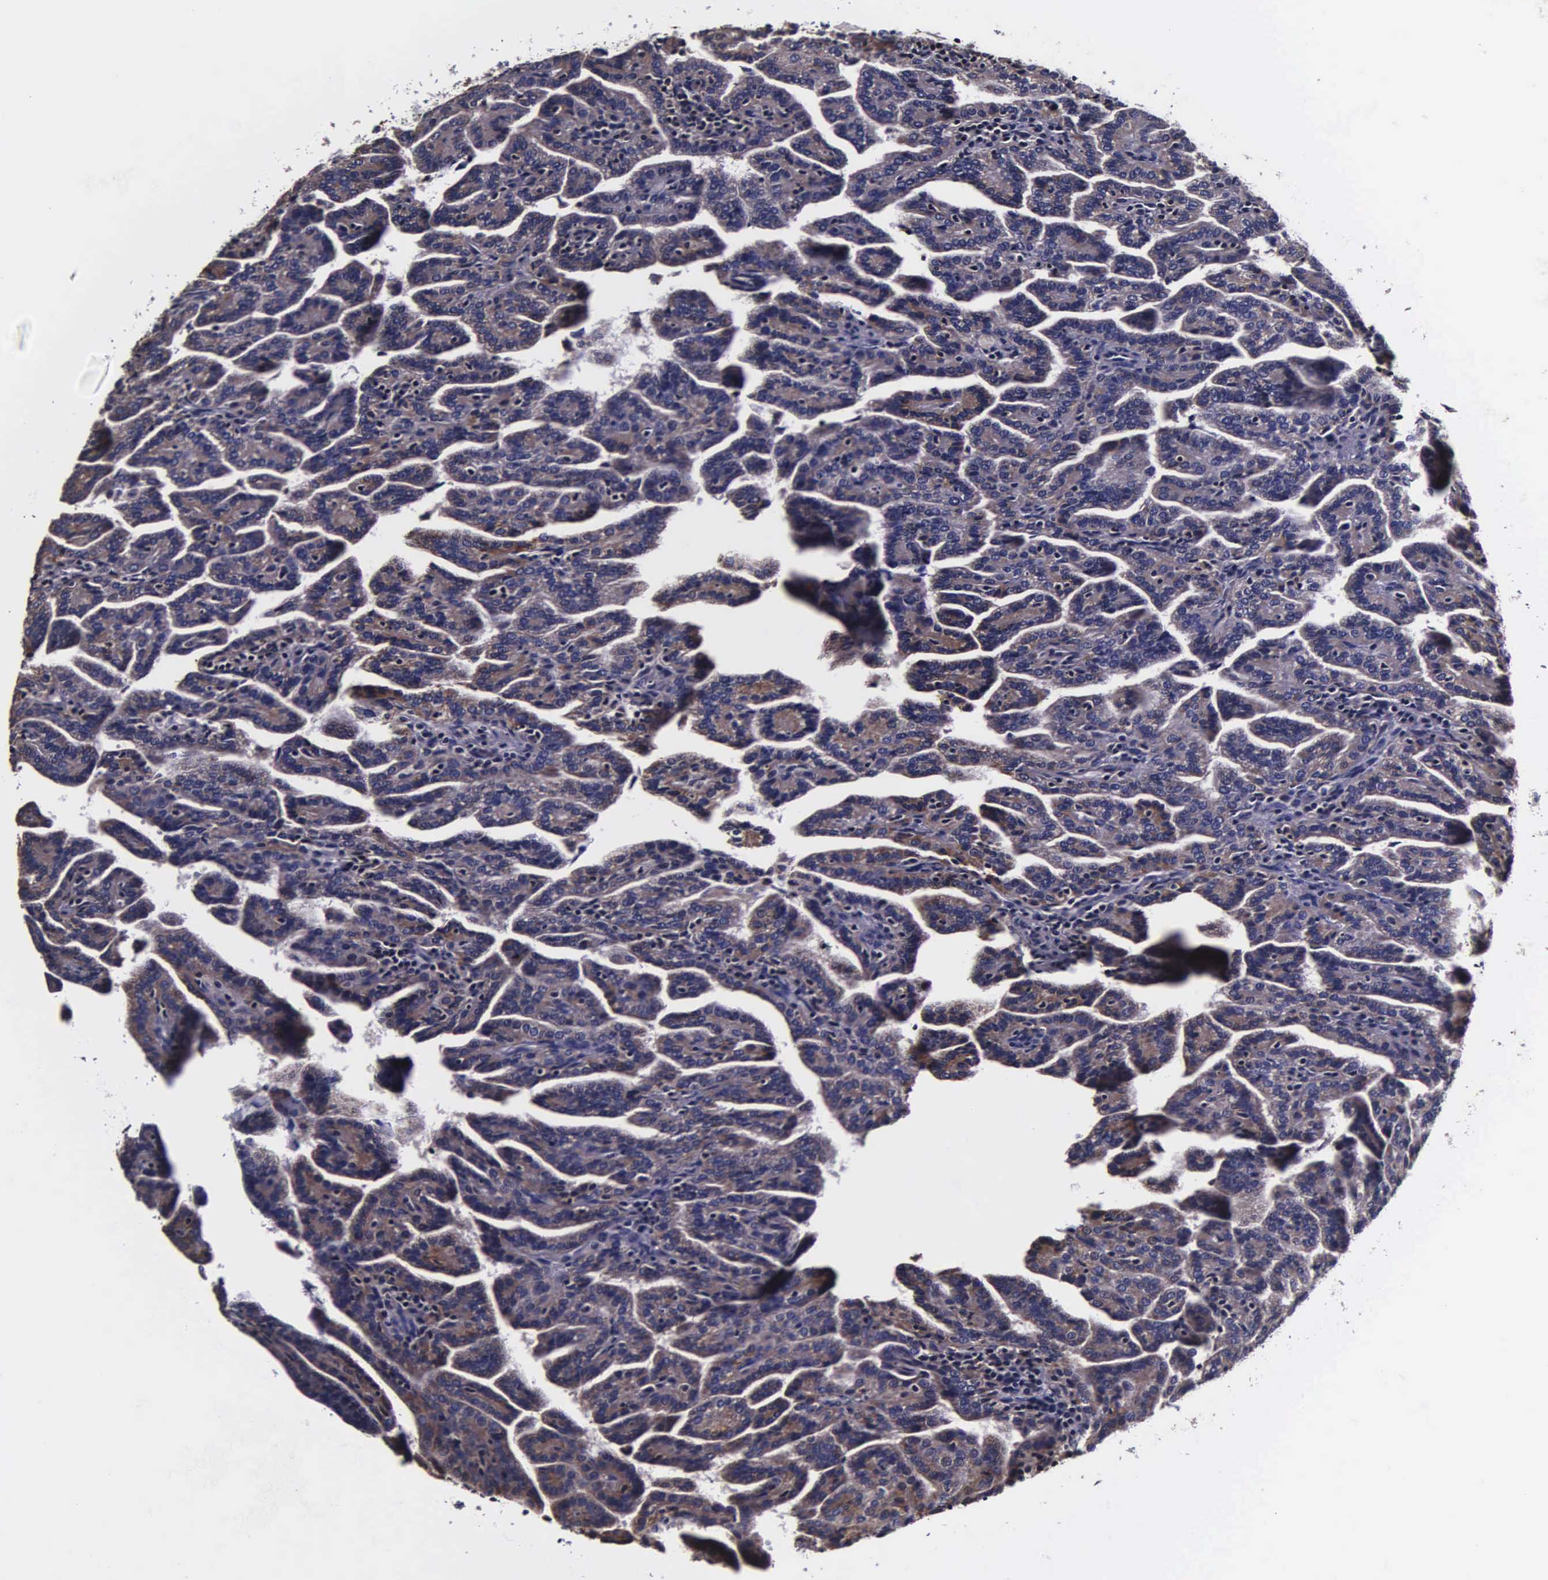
{"staining": {"intensity": "weak", "quantity": ">75%", "location": "cytoplasmic/membranous"}, "tissue": "renal cancer", "cell_type": "Tumor cells", "image_type": "cancer", "snomed": [{"axis": "morphology", "description": "Adenocarcinoma, NOS"}, {"axis": "topography", "description": "Kidney"}], "caption": "A photomicrograph of renal cancer (adenocarcinoma) stained for a protein reveals weak cytoplasmic/membranous brown staining in tumor cells.", "gene": "PSMA3", "patient": {"sex": "male", "age": 61}}